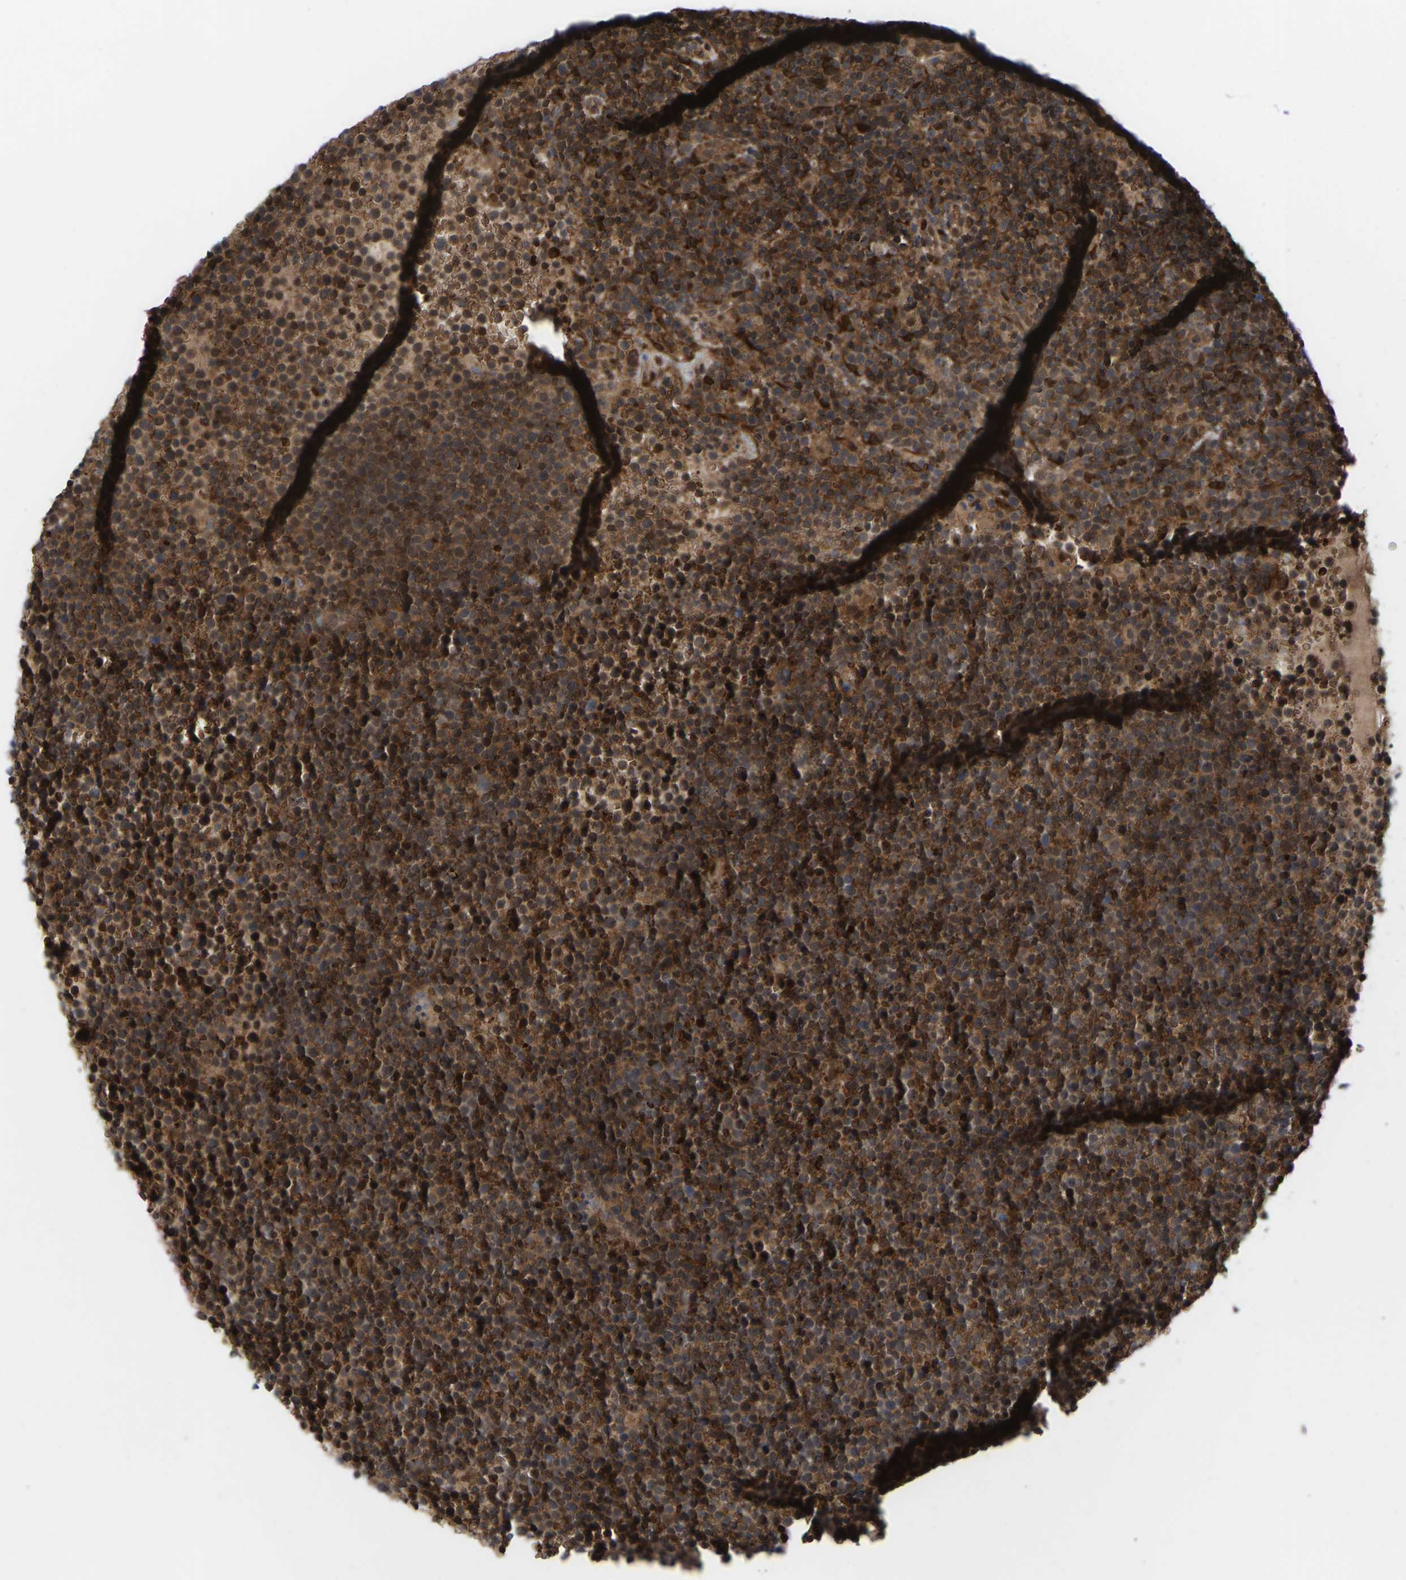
{"staining": {"intensity": "strong", "quantity": ">75%", "location": "cytoplasmic/membranous,nuclear"}, "tissue": "lymphoma", "cell_type": "Tumor cells", "image_type": "cancer", "snomed": [{"axis": "morphology", "description": "Malignant lymphoma, non-Hodgkin's type, High grade"}, {"axis": "topography", "description": "Lymph node"}], "caption": "Malignant lymphoma, non-Hodgkin's type (high-grade) stained with a protein marker displays strong staining in tumor cells.", "gene": "CYP7B1", "patient": {"sex": "male", "age": 61}}